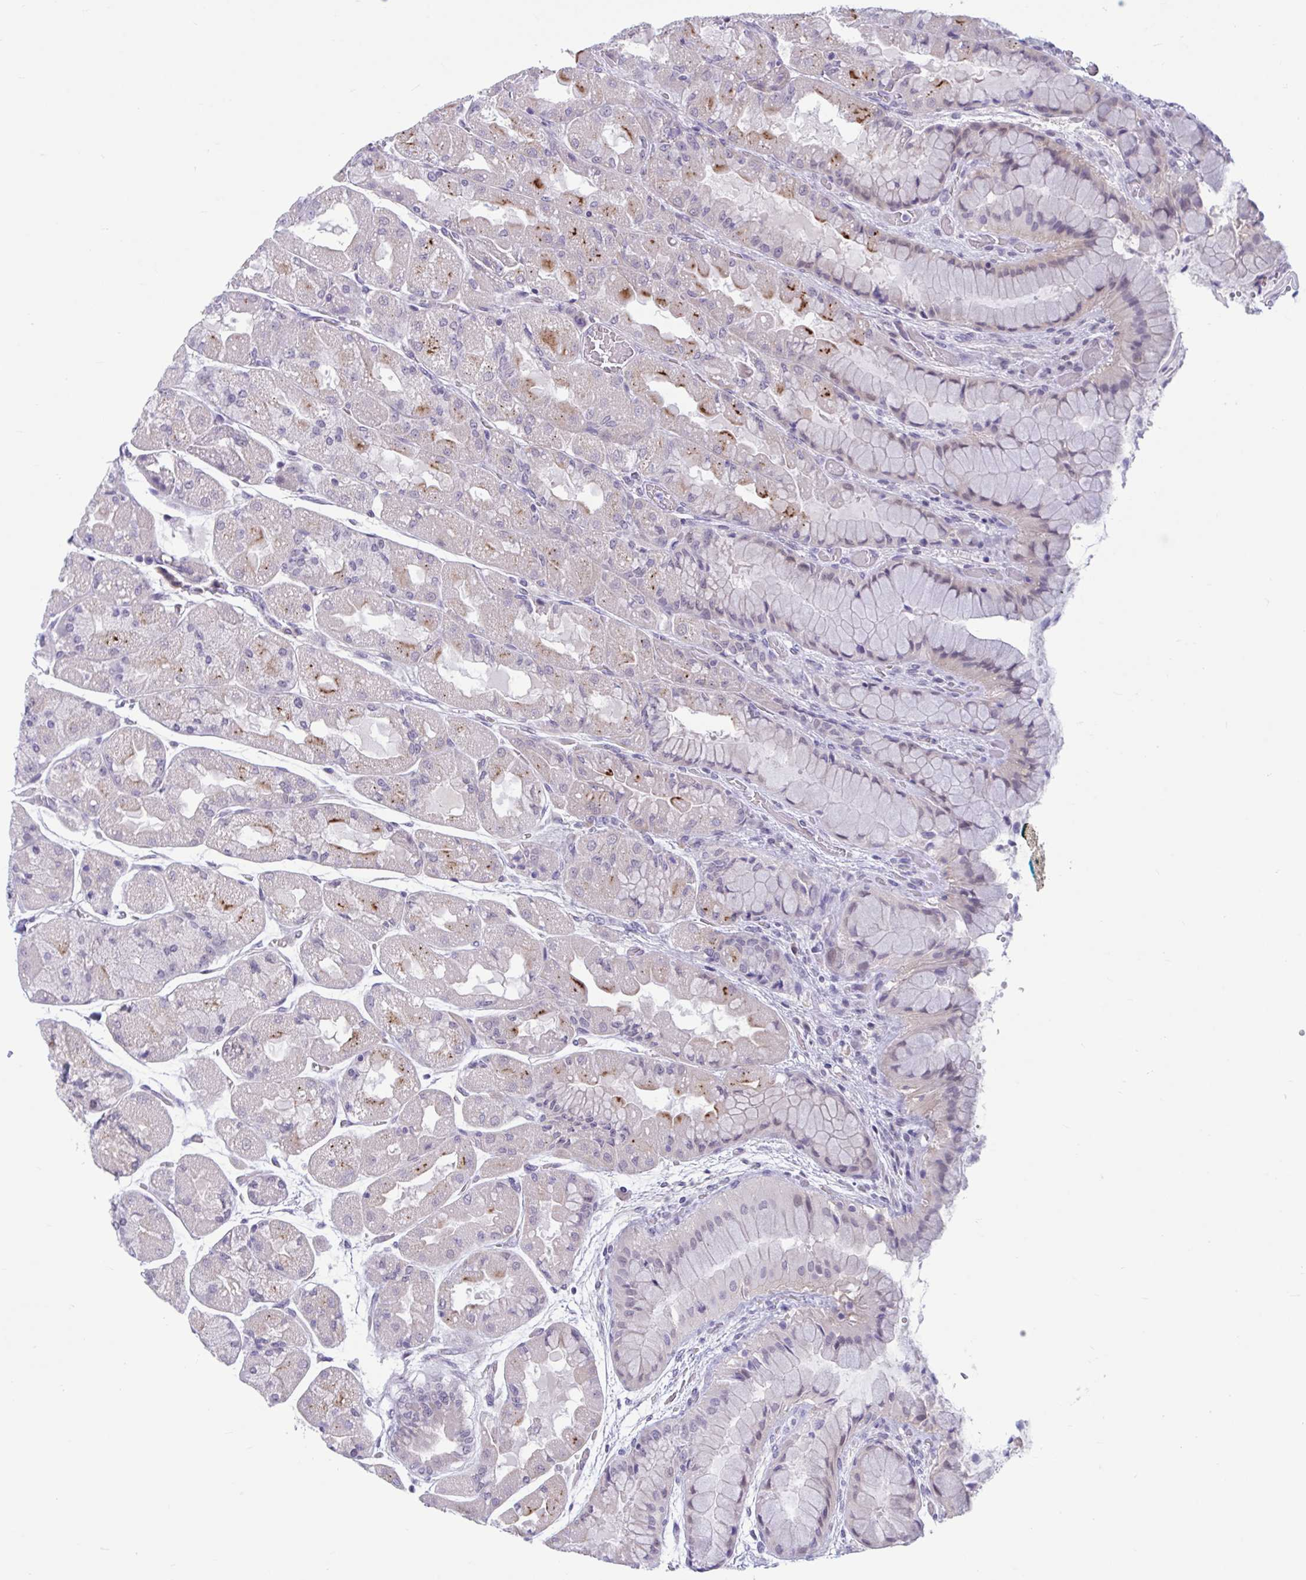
{"staining": {"intensity": "moderate", "quantity": "<25%", "location": "cytoplasmic/membranous"}, "tissue": "stomach", "cell_type": "Glandular cells", "image_type": "normal", "snomed": [{"axis": "morphology", "description": "Normal tissue, NOS"}, {"axis": "topography", "description": "Stomach"}], "caption": "Human stomach stained with a brown dye displays moderate cytoplasmic/membranous positive positivity in about <25% of glandular cells.", "gene": "CNGB3", "patient": {"sex": "female", "age": 61}}